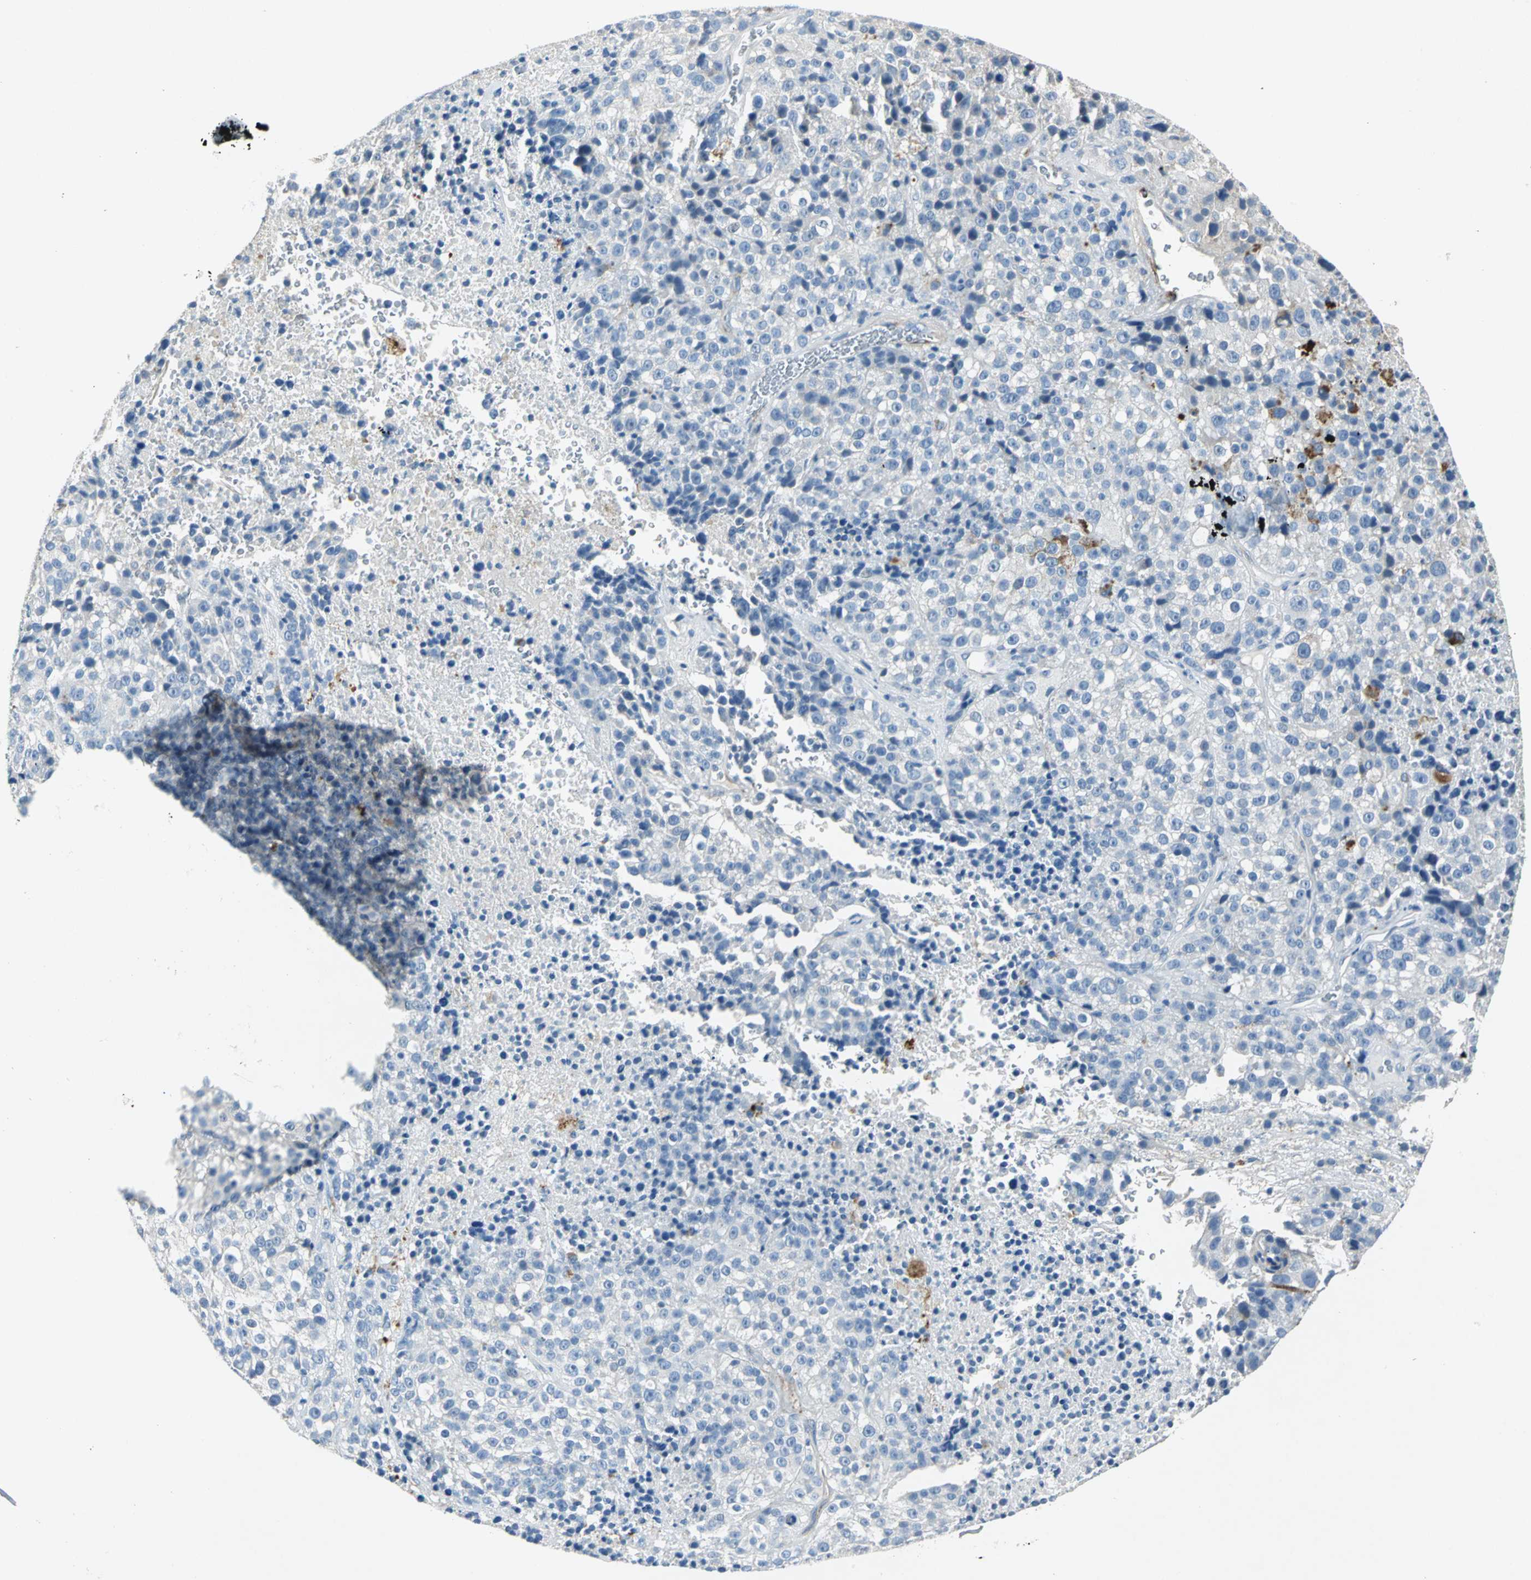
{"staining": {"intensity": "negative", "quantity": "none", "location": "none"}, "tissue": "melanoma", "cell_type": "Tumor cells", "image_type": "cancer", "snomed": [{"axis": "morphology", "description": "Malignant melanoma, Metastatic site"}, {"axis": "topography", "description": "Cerebral cortex"}], "caption": "Immunohistochemical staining of melanoma displays no significant staining in tumor cells. (Immunohistochemistry, brightfield microscopy, high magnification).", "gene": "EFNB3", "patient": {"sex": "female", "age": 52}}